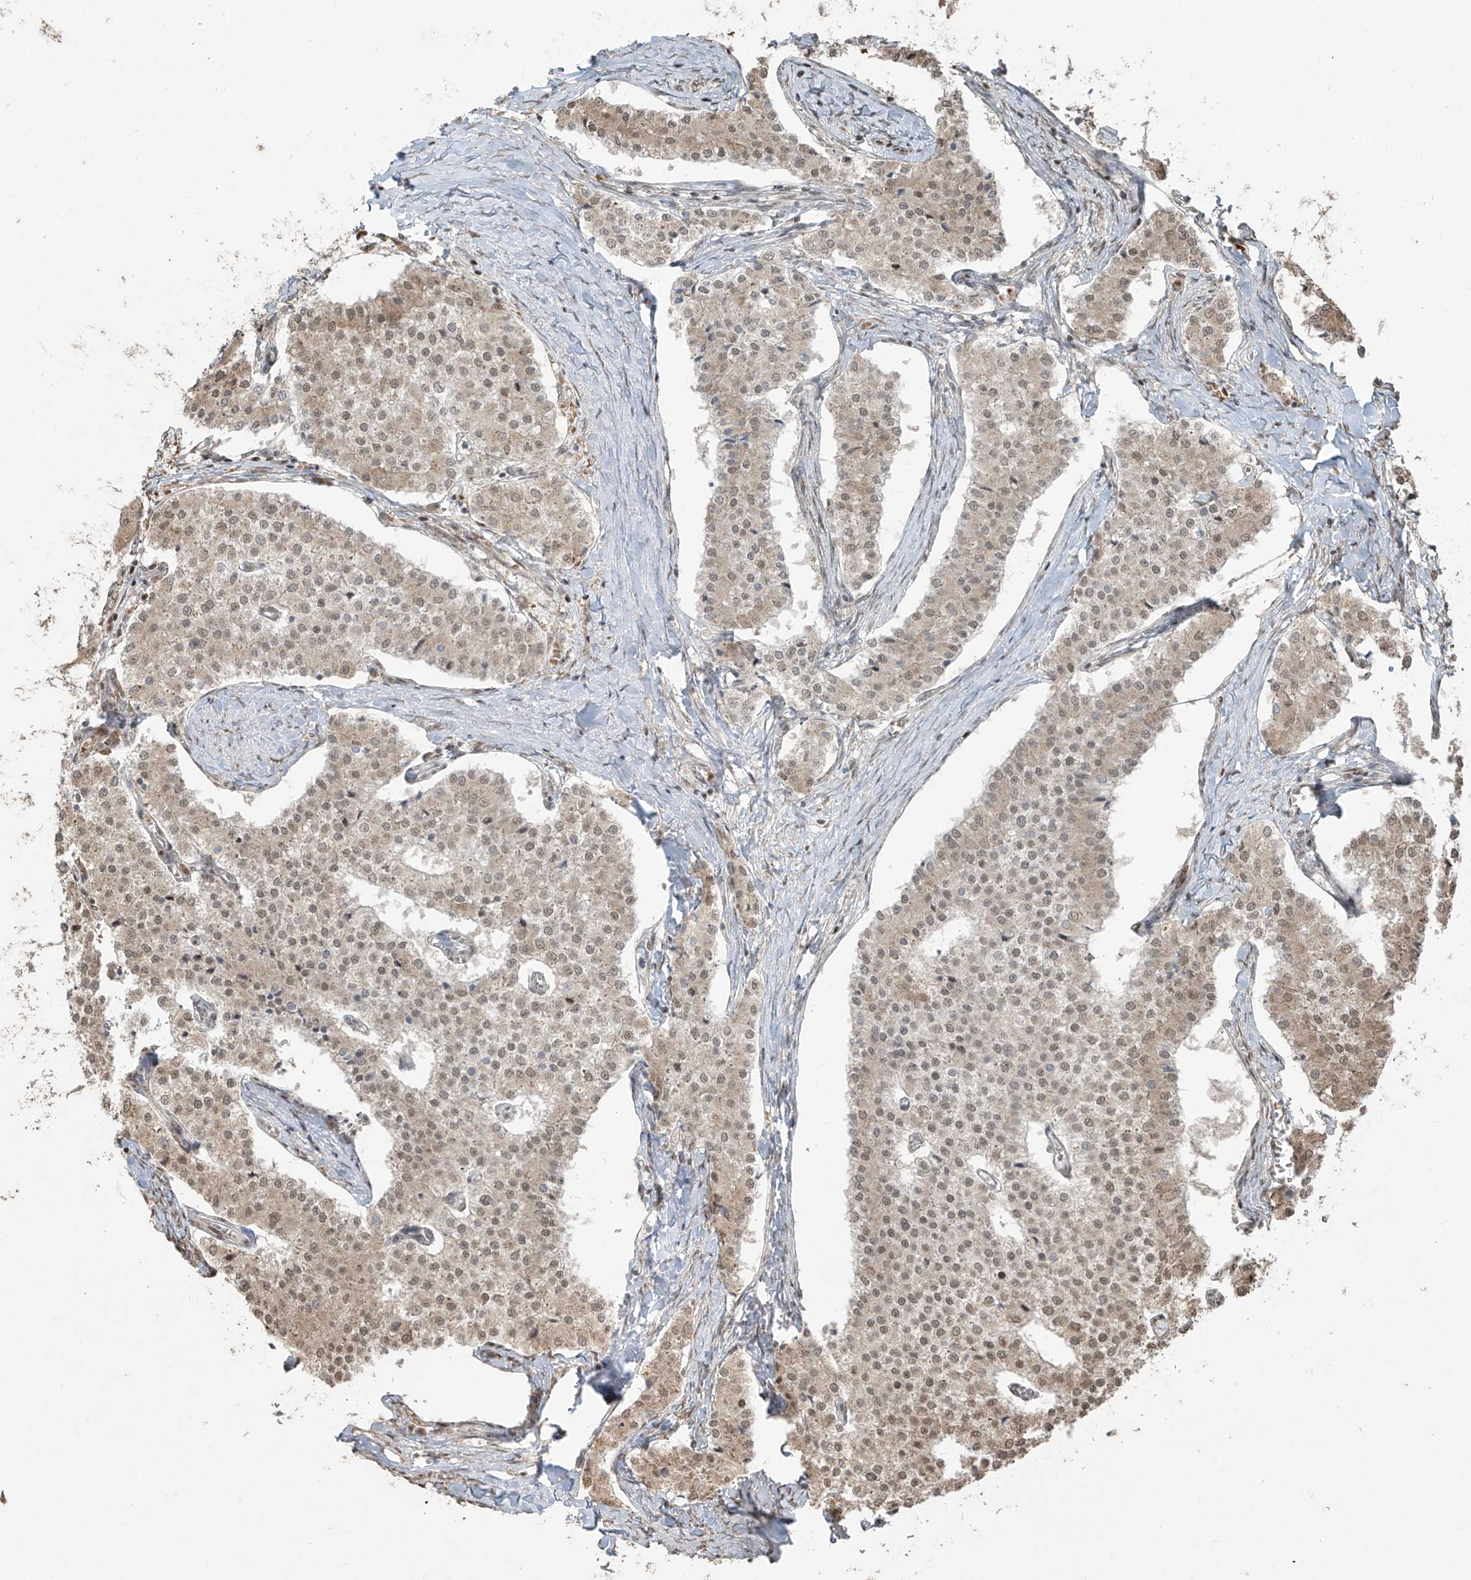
{"staining": {"intensity": "weak", "quantity": ">75%", "location": "nuclear"}, "tissue": "carcinoid", "cell_type": "Tumor cells", "image_type": "cancer", "snomed": [{"axis": "morphology", "description": "Carcinoid, malignant, NOS"}, {"axis": "topography", "description": "Colon"}], "caption": "Carcinoid was stained to show a protein in brown. There is low levels of weak nuclear staining in about >75% of tumor cells. (Stains: DAB (3,3'-diaminobenzidine) in brown, nuclei in blue, Microscopy: brightfield microscopy at high magnification).", "gene": "TTC22", "patient": {"sex": "female", "age": 52}}